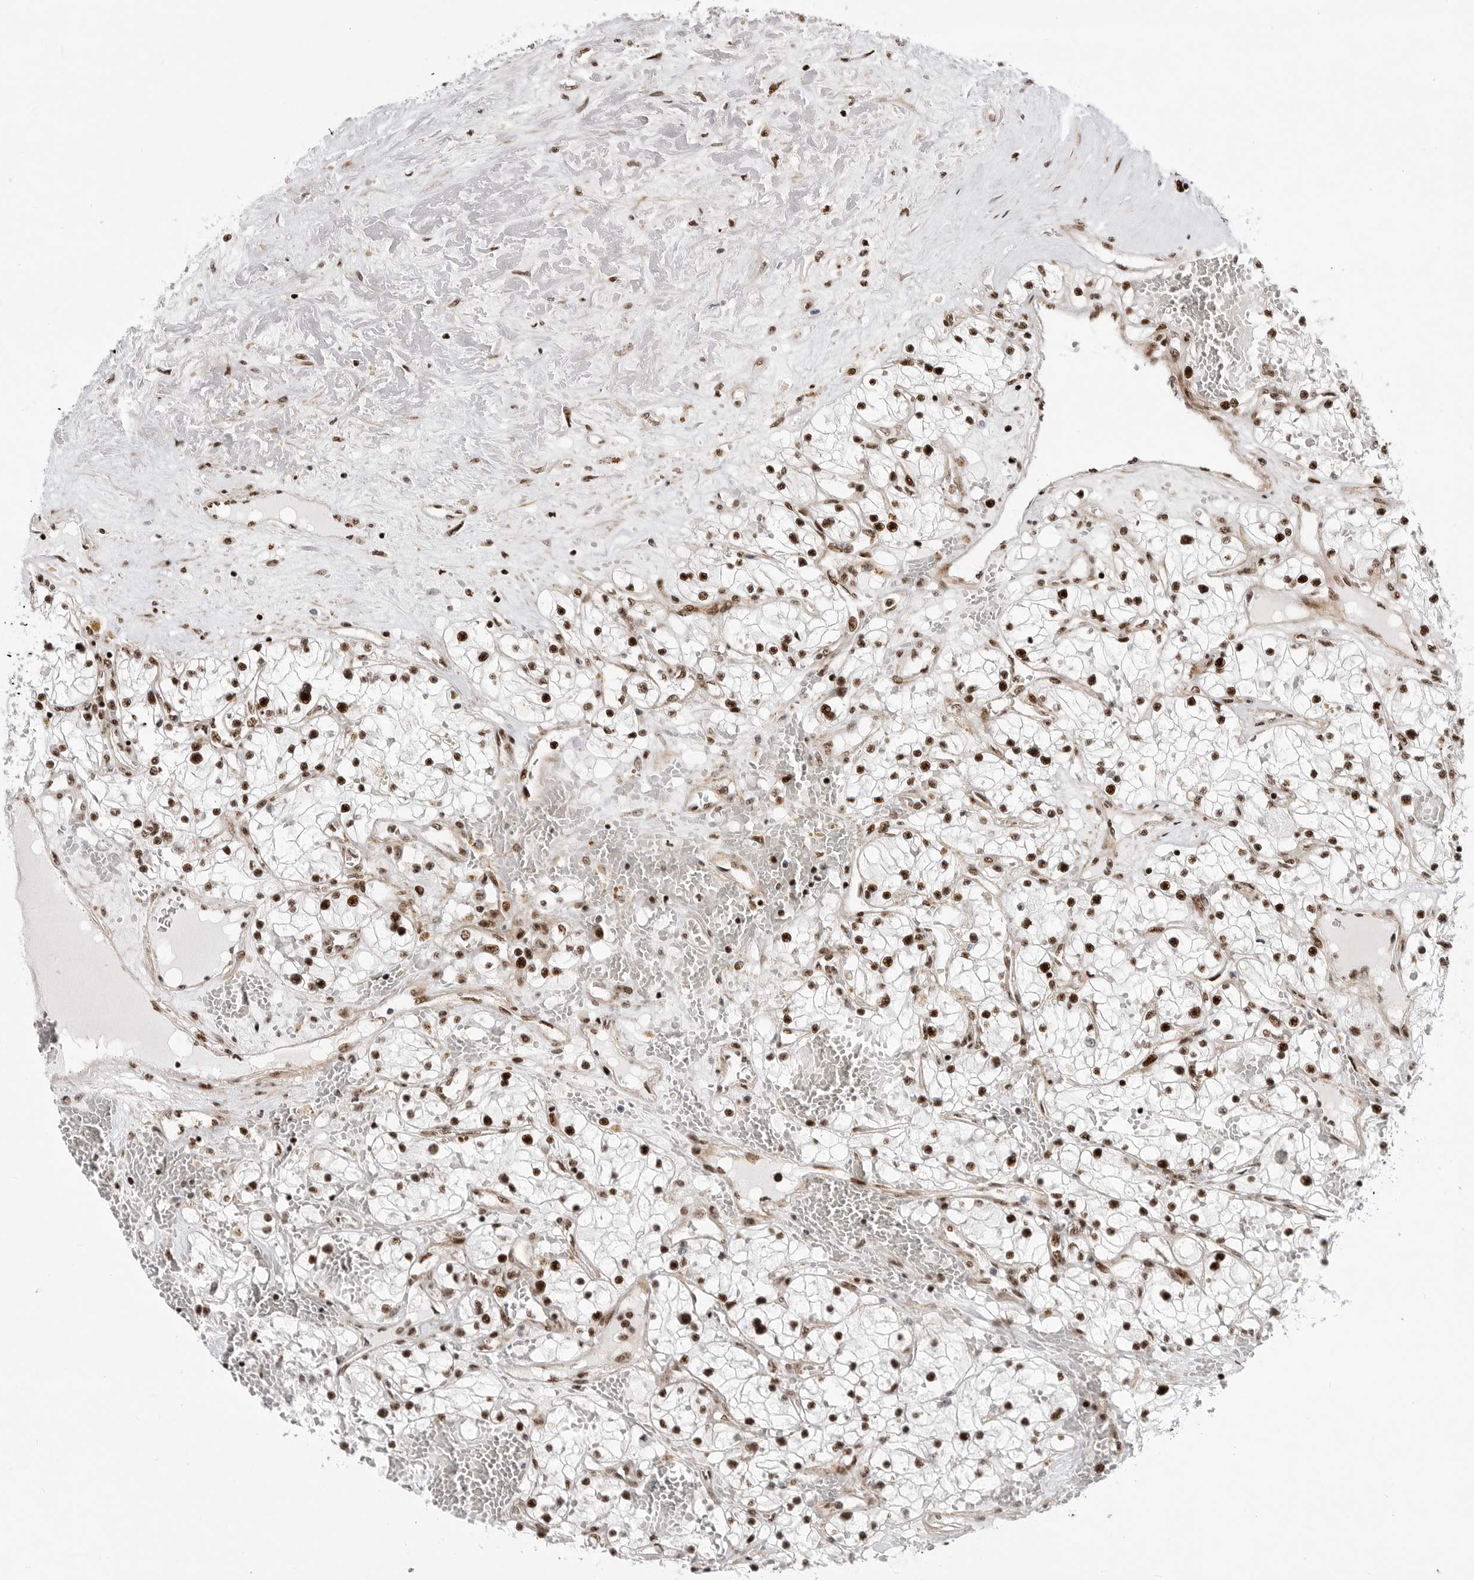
{"staining": {"intensity": "strong", "quantity": ">75%", "location": "nuclear"}, "tissue": "renal cancer", "cell_type": "Tumor cells", "image_type": "cancer", "snomed": [{"axis": "morphology", "description": "Normal tissue, NOS"}, {"axis": "morphology", "description": "Adenocarcinoma, NOS"}, {"axis": "topography", "description": "Kidney"}], "caption": "A photomicrograph of renal adenocarcinoma stained for a protein shows strong nuclear brown staining in tumor cells. The protein is shown in brown color, while the nuclei are stained blue.", "gene": "GPATCH2", "patient": {"sex": "male", "age": 68}}